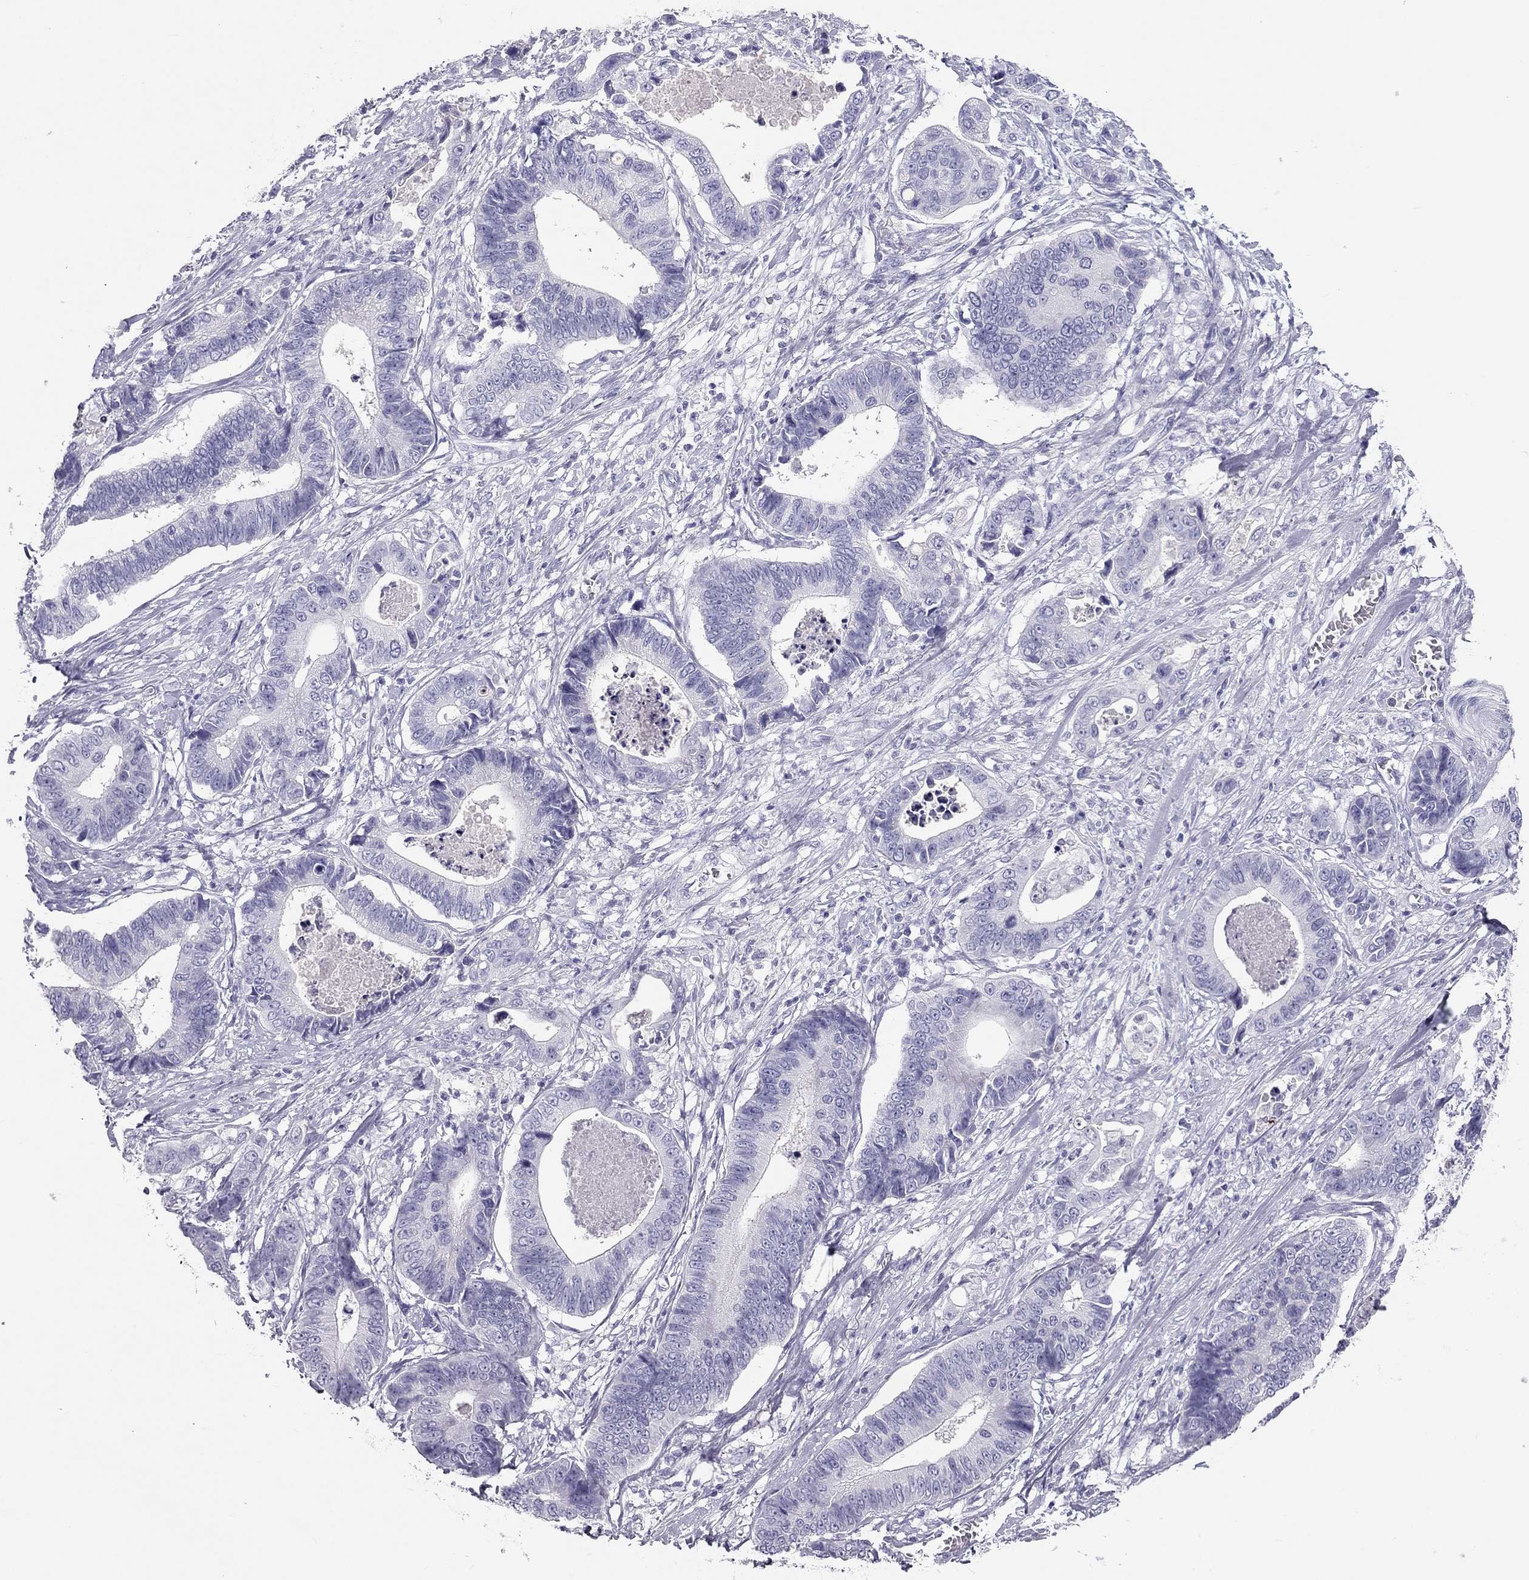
{"staining": {"intensity": "negative", "quantity": "none", "location": "none"}, "tissue": "stomach cancer", "cell_type": "Tumor cells", "image_type": "cancer", "snomed": [{"axis": "morphology", "description": "Adenocarcinoma, NOS"}, {"axis": "topography", "description": "Stomach"}], "caption": "Protein analysis of stomach cancer (adenocarcinoma) shows no significant positivity in tumor cells.", "gene": "KLRG1", "patient": {"sex": "male", "age": 84}}